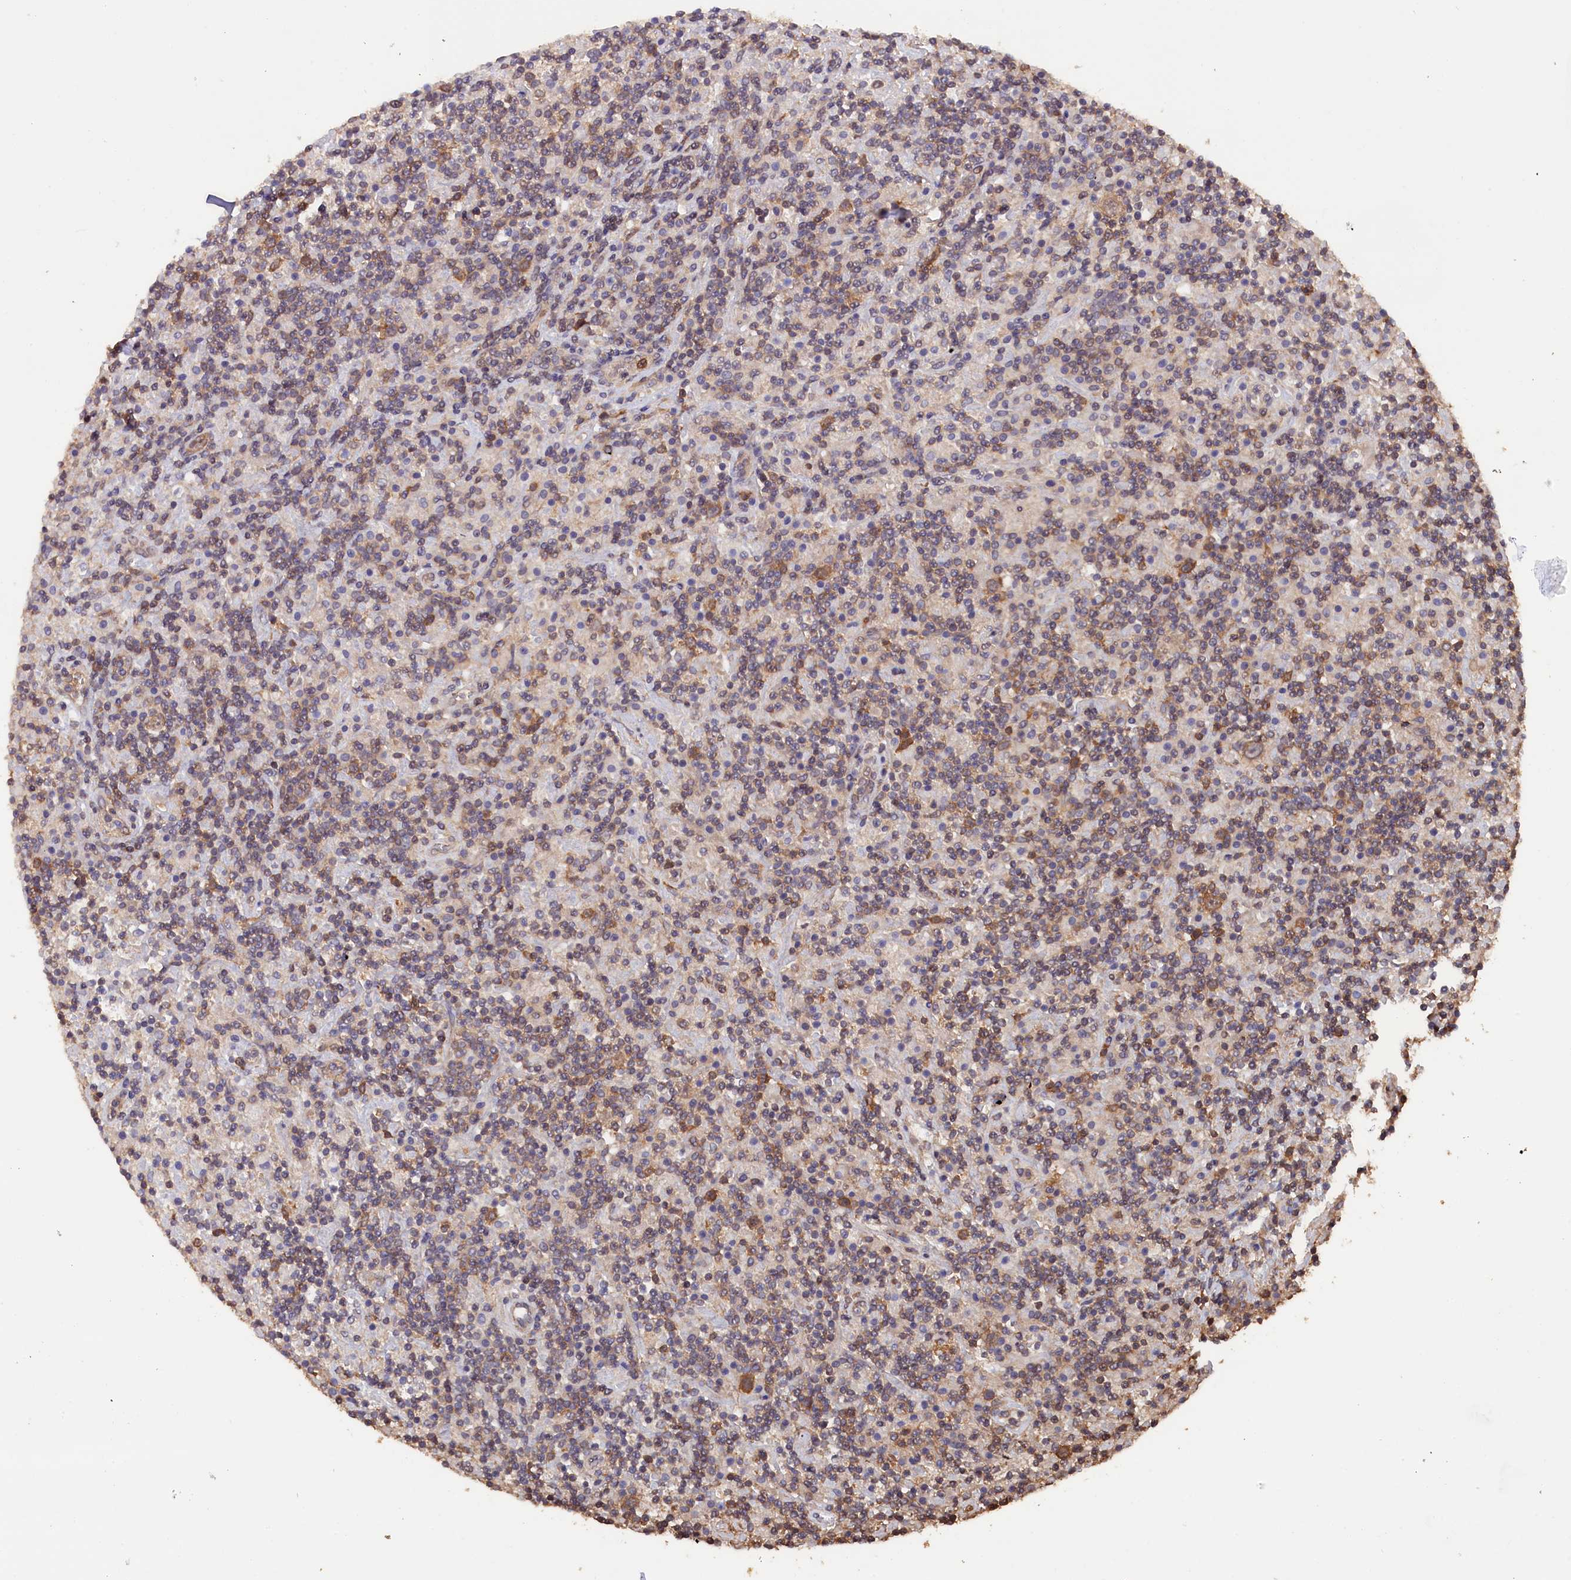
{"staining": {"intensity": "moderate", "quantity": ">75%", "location": "cytoplasmic/membranous"}, "tissue": "lymphoma", "cell_type": "Tumor cells", "image_type": "cancer", "snomed": [{"axis": "morphology", "description": "Hodgkin's disease, NOS"}, {"axis": "topography", "description": "Lymph node"}], "caption": "This is an image of immunohistochemistry (IHC) staining of lymphoma, which shows moderate staining in the cytoplasmic/membranous of tumor cells.", "gene": "JPT2", "patient": {"sex": "male", "age": 70}}